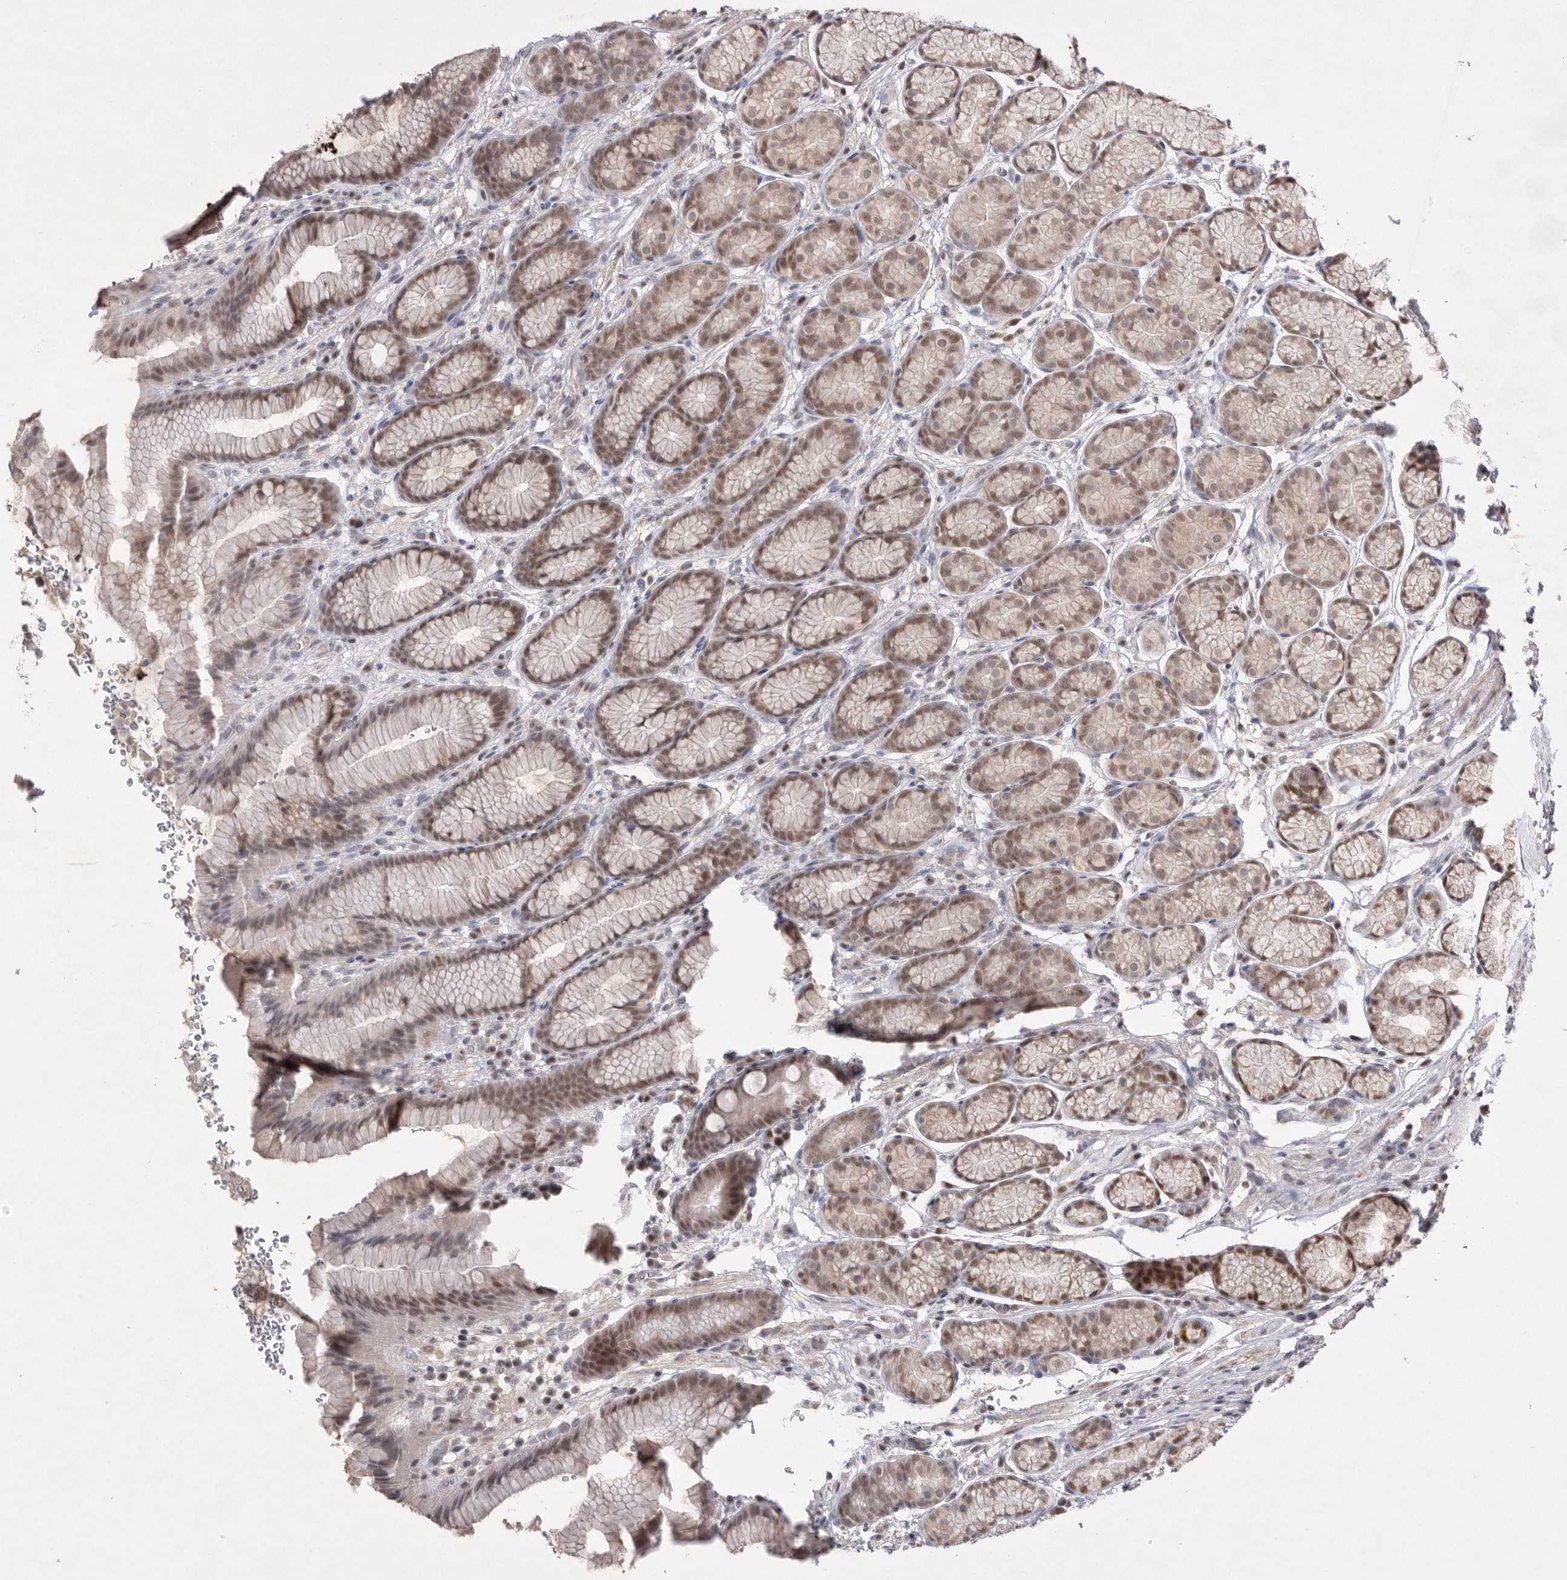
{"staining": {"intensity": "moderate", "quantity": ">75%", "location": "cytoplasmic/membranous,nuclear"}, "tissue": "stomach", "cell_type": "Glandular cells", "image_type": "normal", "snomed": [{"axis": "morphology", "description": "Normal tissue, NOS"}, {"axis": "topography", "description": "Stomach"}], "caption": "Immunohistochemistry (IHC) histopathology image of unremarkable human stomach stained for a protein (brown), which exhibits medium levels of moderate cytoplasmic/membranous,nuclear staining in about >75% of glandular cells.", "gene": "HUS1", "patient": {"sex": "male", "age": 42}}